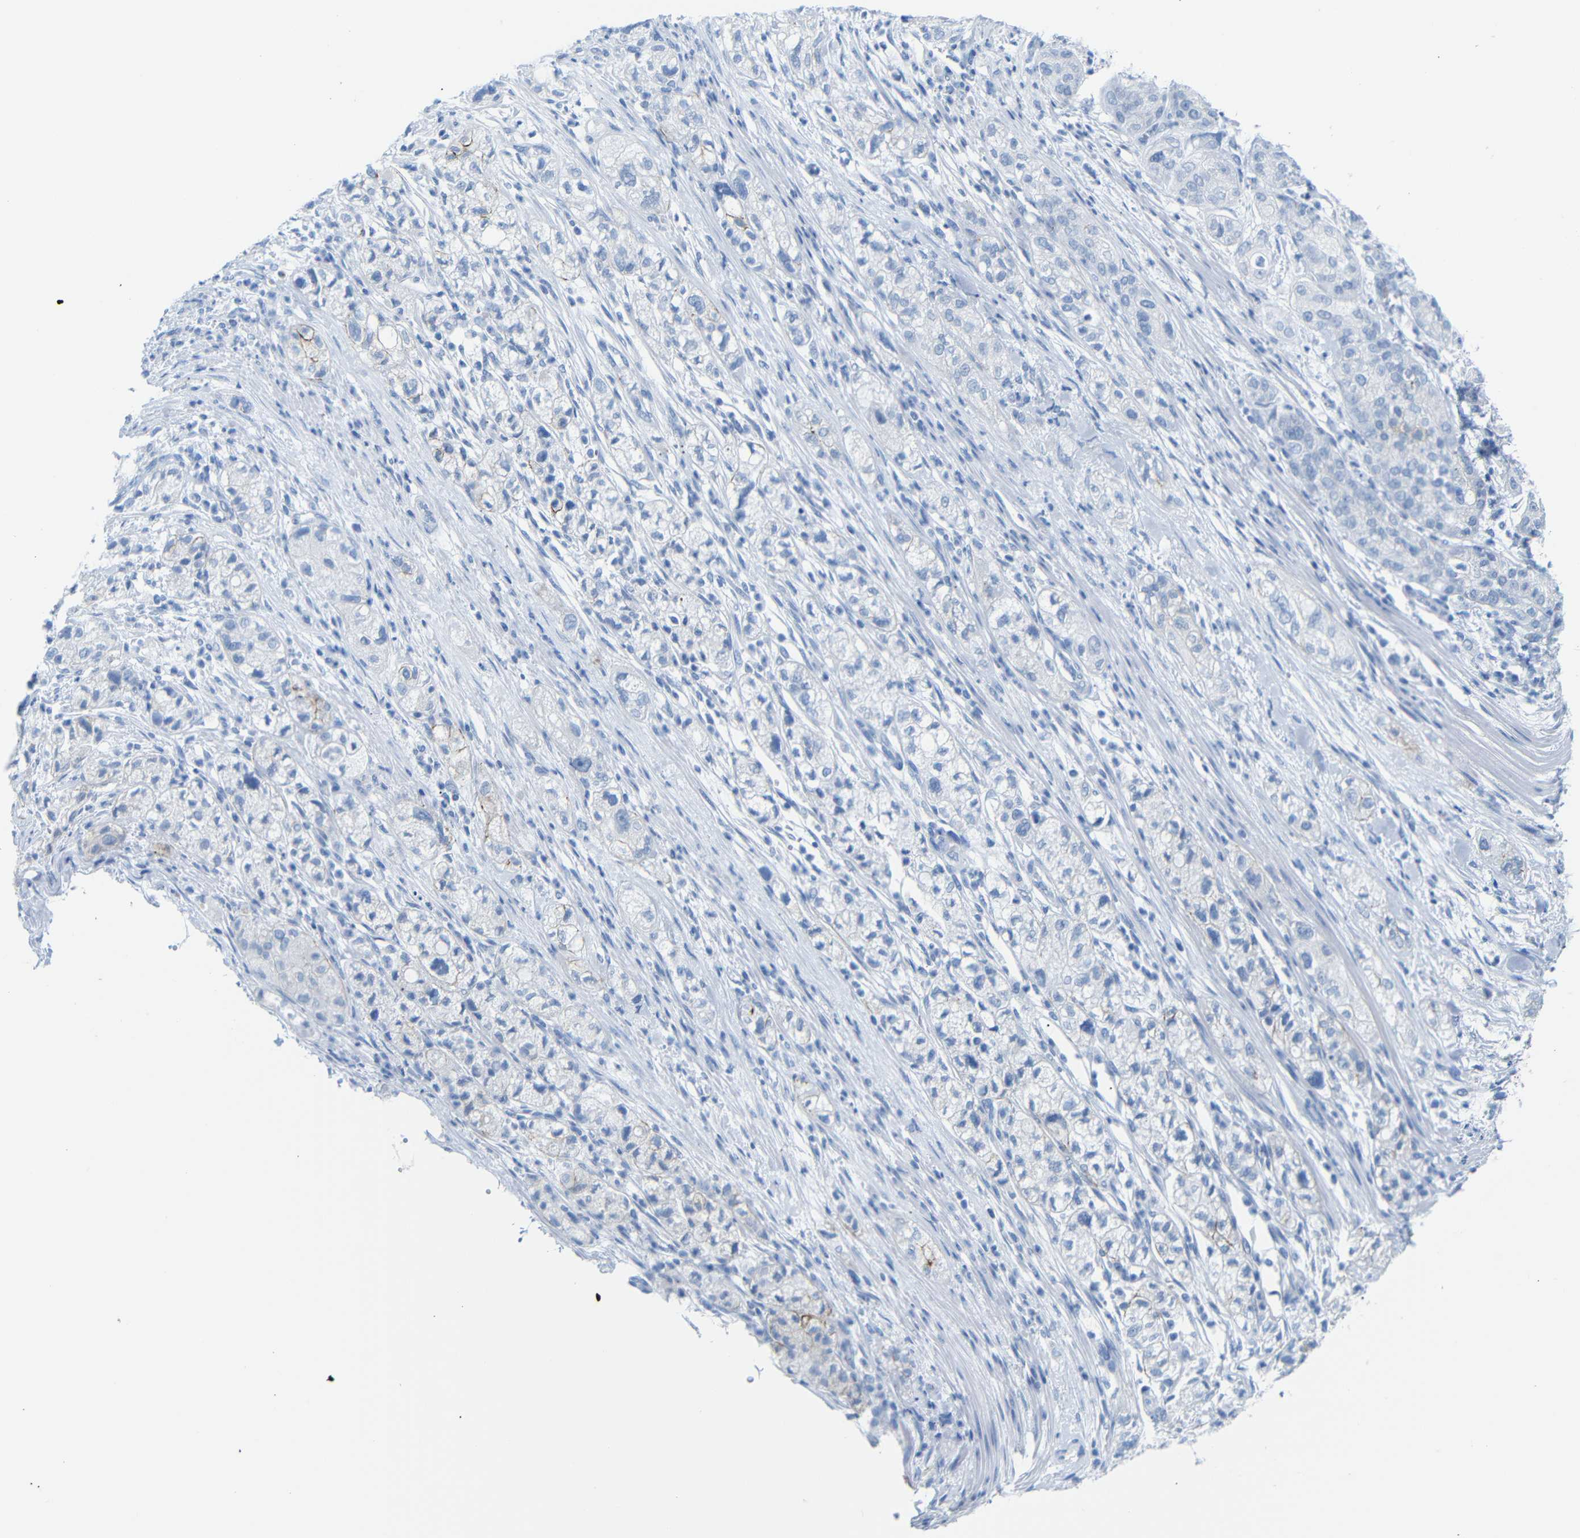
{"staining": {"intensity": "negative", "quantity": "none", "location": "none"}, "tissue": "pancreatic cancer", "cell_type": "Tumor cells", "image_type": "cancer", "snomed": [{"axis": "morphology", "description": "Adenocarcinoma, NOS"}, {"axis": "topography", "description": "Pancreas"}], "caption": "DAB immunohistochemical staining of pancreatic cancer (adenocarcinoma) exhibits no significant expression in tumor cells.", "gene": "DYNAP", "patient": {"sex": "female", "age": 78}}